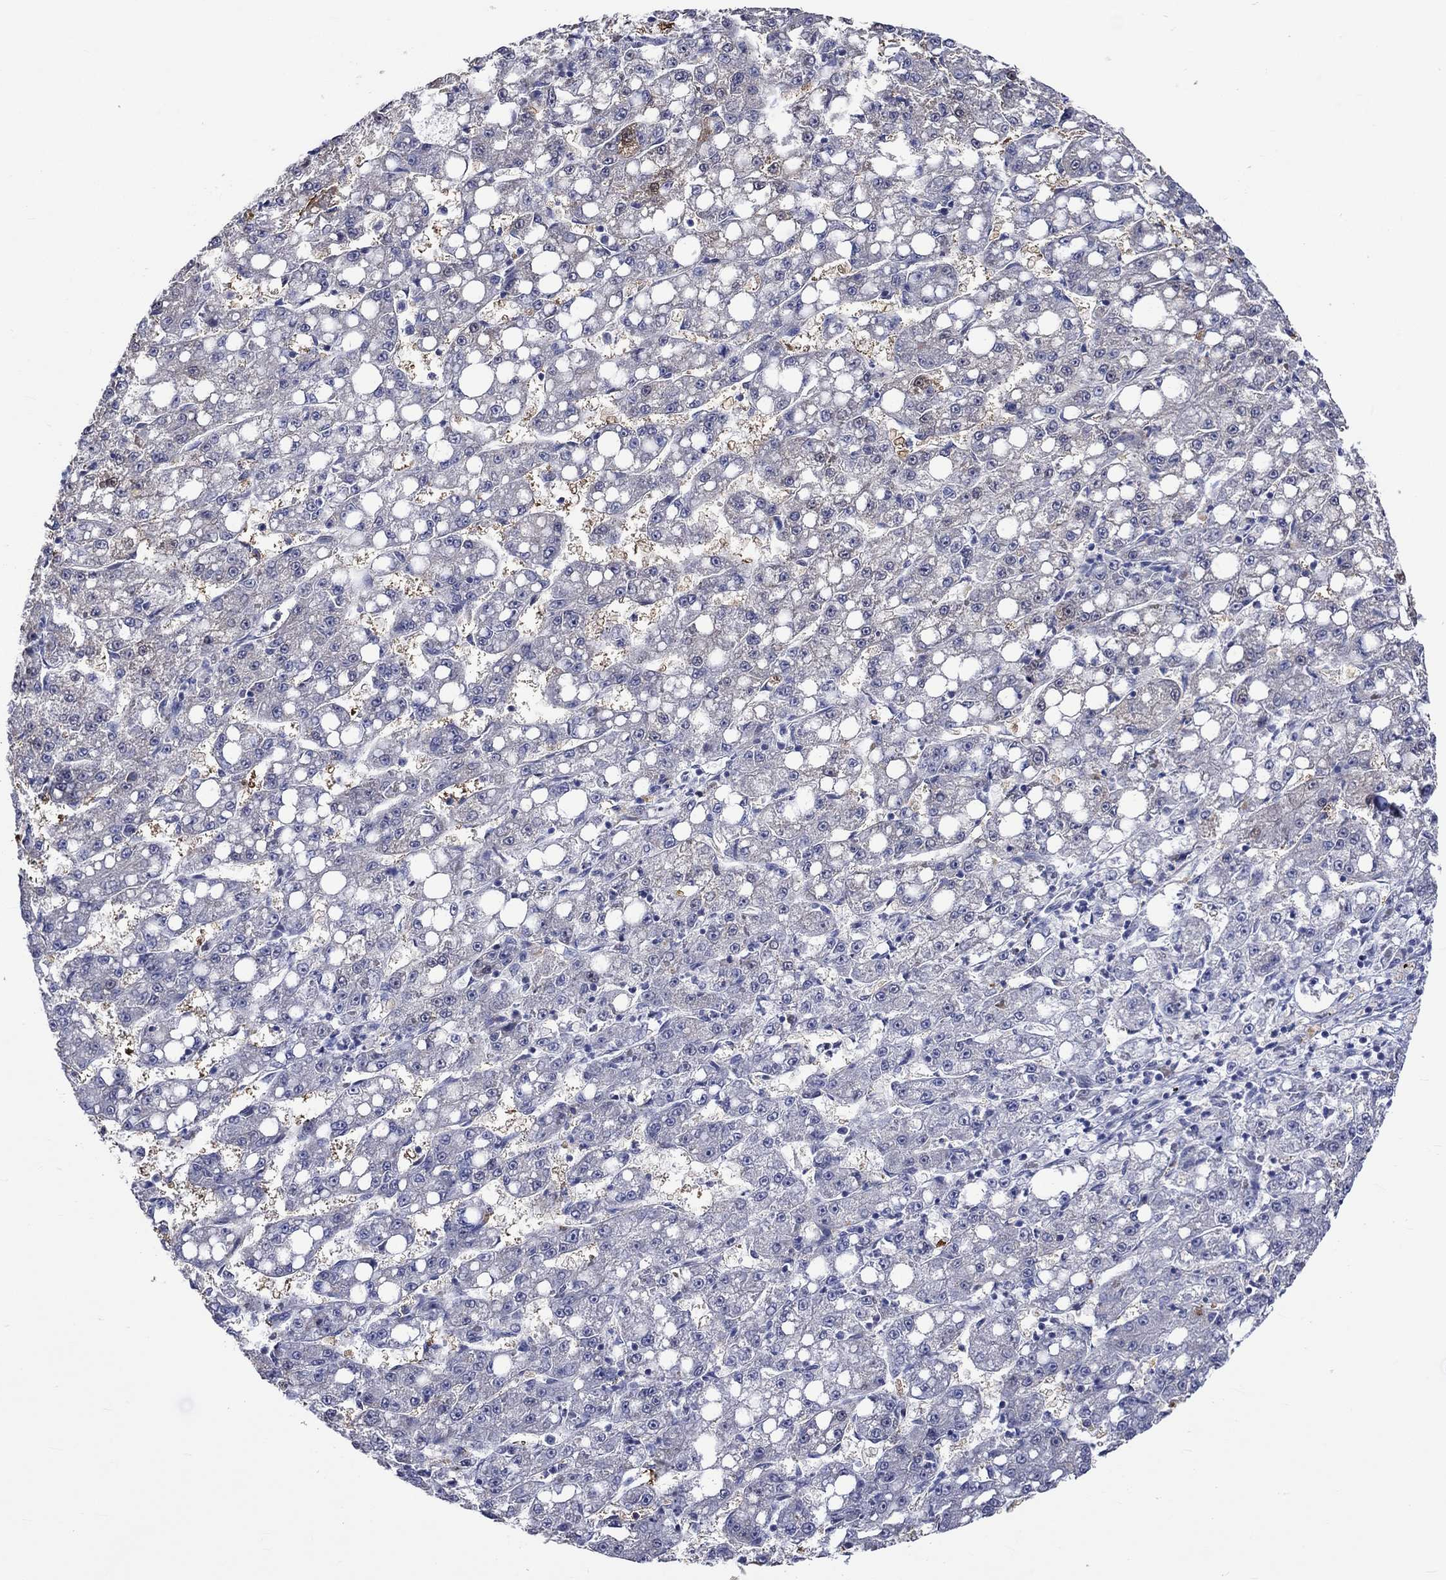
{"staining": {"intensity": "weak", "quantity": "<25%", "location": "cytoplasmic/membranous,nuclear"}, "tissue": "liver cancer", "cell_type": "Tumor cells", "image_type": "cancer", "snomed": [{"axis": "morphology", "description": "Carcinoma, Hepatocellular, NOS"}, {"axis": "topography", "description": "Liver"}], "caption": "There is no significant staining in tumor cells of liver hepatocellular carcinoma.", "gene": "E2F8", "patient": {"sex": "female", "age": 65}}